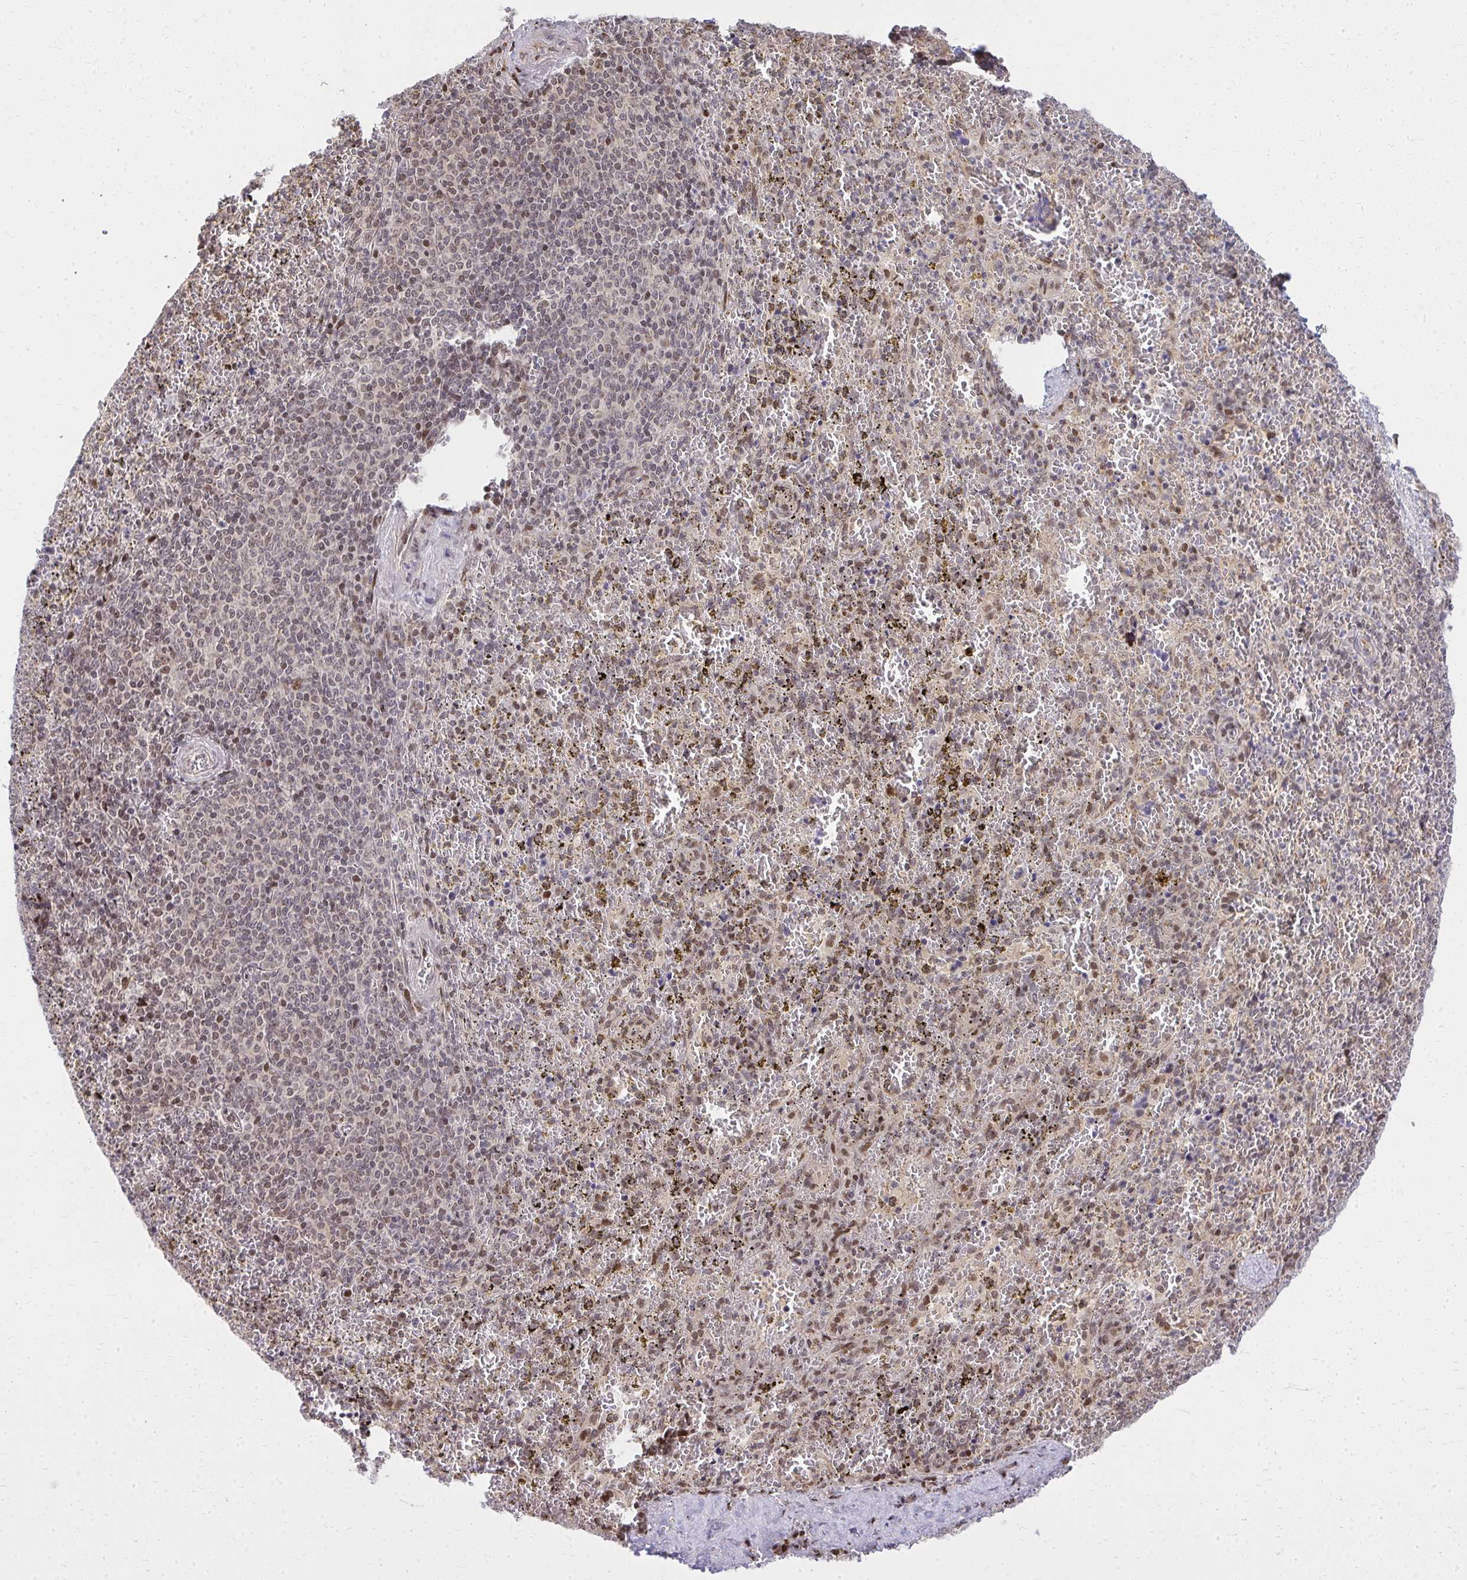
{"staining": {"intensity": "moderate", "quantity": "25%-75%", "location": "nuclear"}, "tissue": "spleen", "cell_type": "Cells in red pulp", "image_type": "normal", "snomed": [{"axis": "morphology", "description": "Normal tissue, NOS"}, {"axis": "topography", "description": "Spleen"}], "caption": "DAB immunohistochemical staining of normal spleen reveals moderate nuclear protein staining in approximately 25%-75% of cells in red pulp.", "gene": "PIGY", "patient": {"sex": "female", "age": 50}}